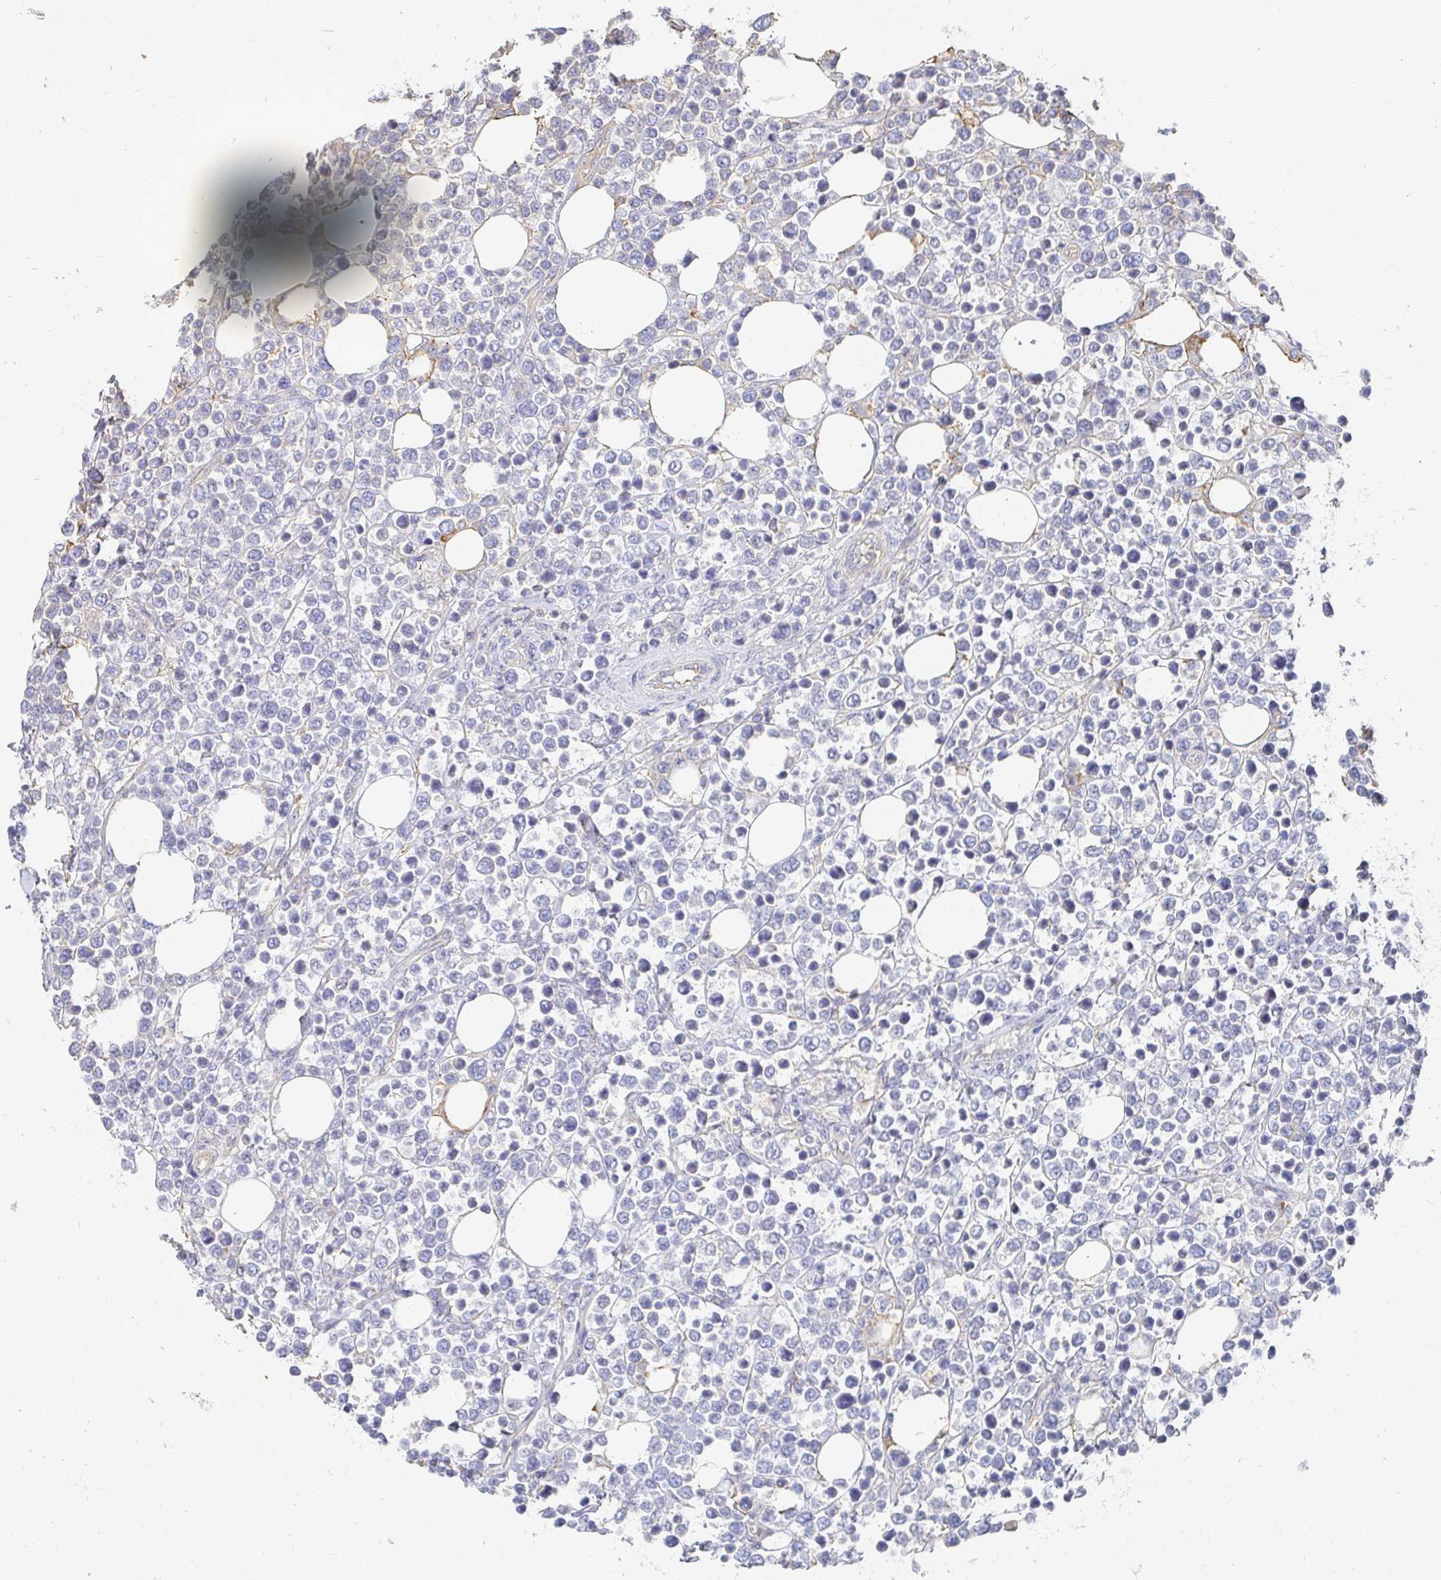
{"staining": {"intensity": "negative", "quantity": "none", "location": "none"}, "tissue": "lymphoma", "cell_type": "Tumor cells", "image_type": "cancer", "snomed": [{"axis": "morphology", "description": "Malignant lymphoma, non-Hodgkin's type, High grade"}, {"axis": "topography", "description": "Soft tissue"}], "caption": "IHC photomicrograph of human lymphoma stained for a protein (brown), which displays no expression in tumor cells.", "gene": "TSPAN19", "patient": {"sex": "female", "age": 56}}